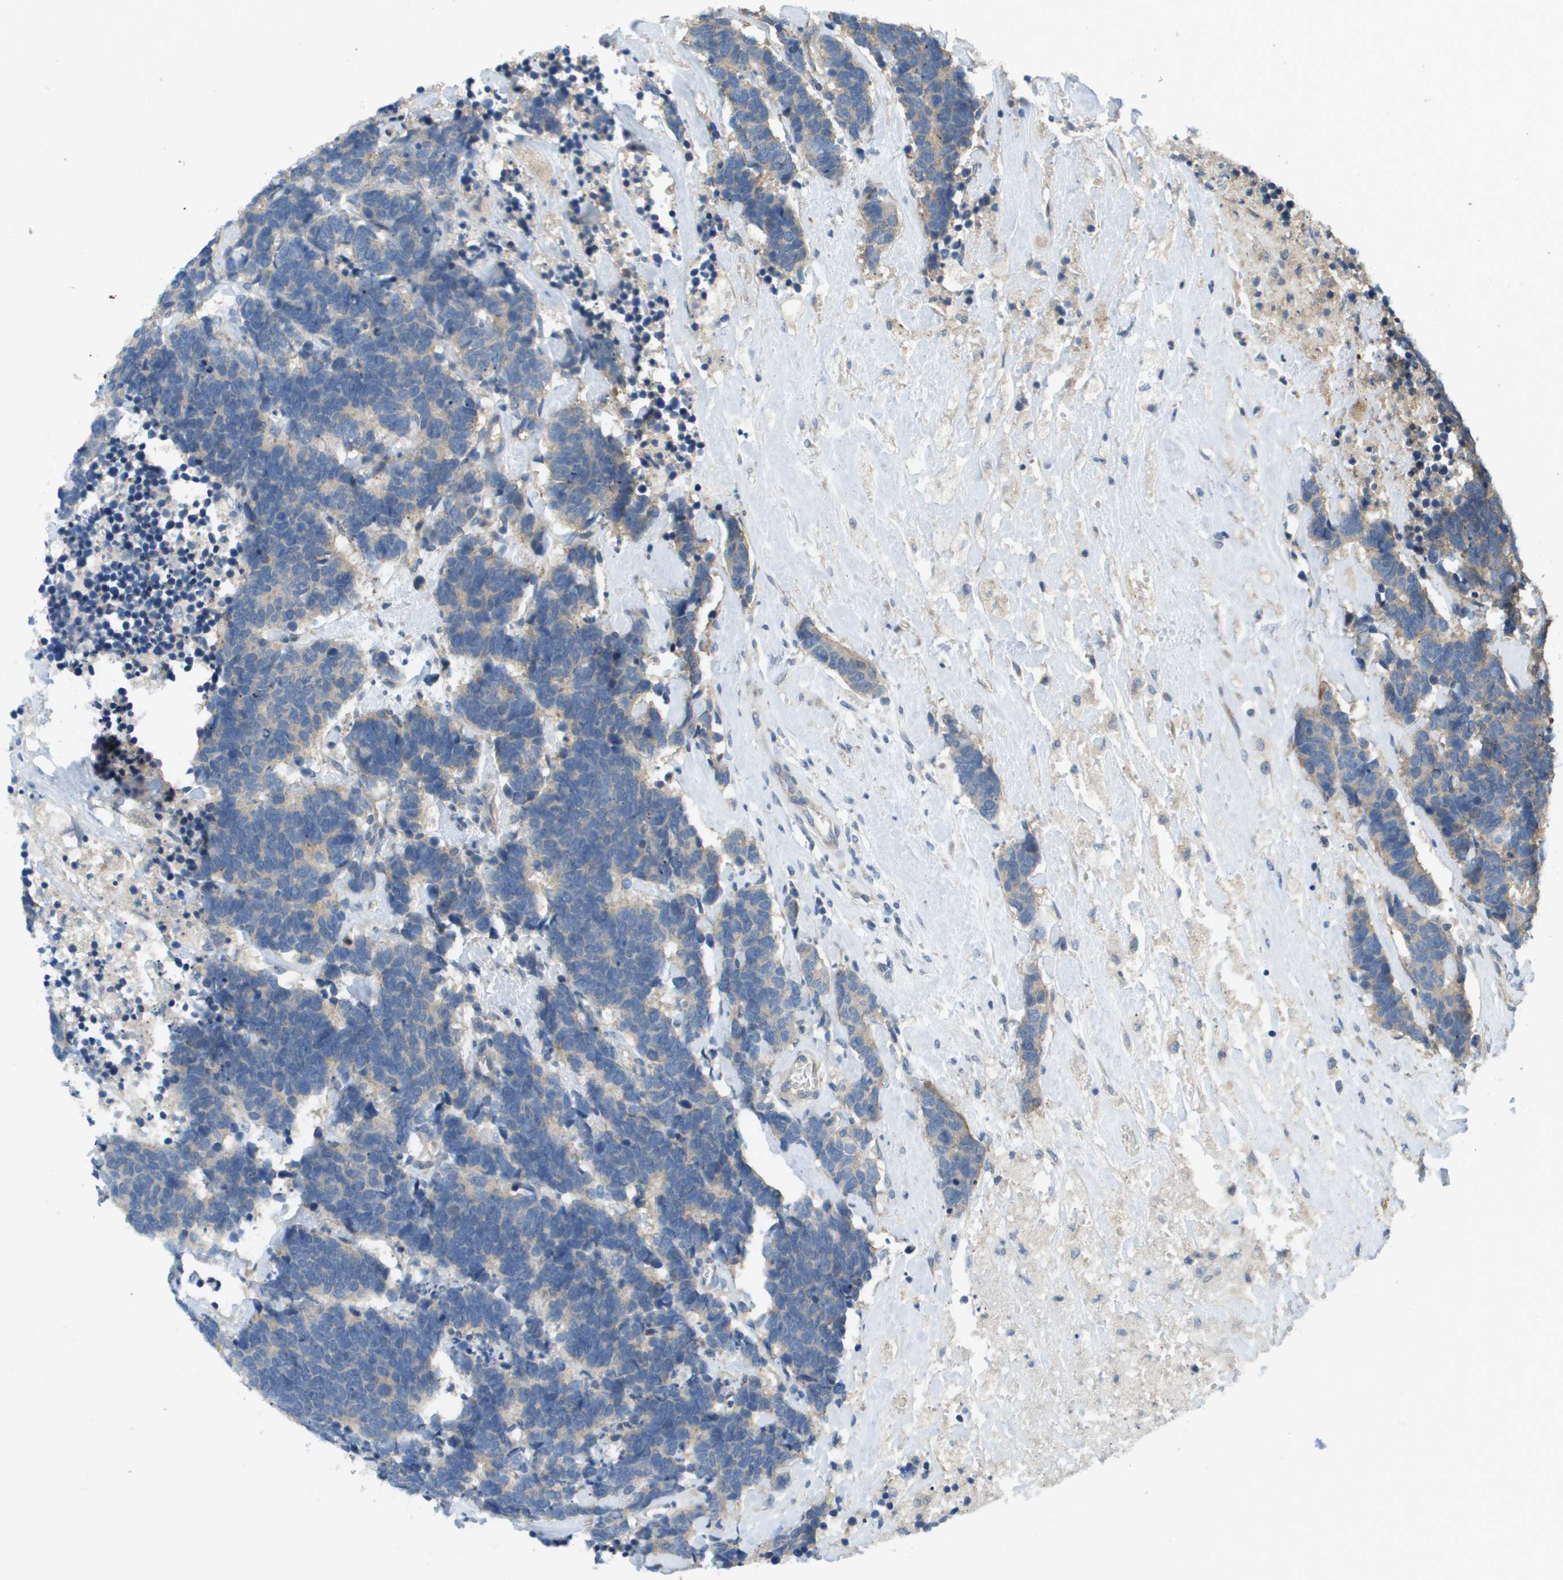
{"staining": {"intensity": "weak", "quantity": "<25%", "location": "cytoplasmic/membranous"}, "tissue": "carcinoid", "cell_type": "Tumor cells", "image_type": "cancer", "snomed": [{"axis": "morphology", "description": "Carcinoma, NOS"}, {"axis": "morphology", "description": "Carcinoid, malignant, NOS"}, {"axis": "topography", "description": "Urinary bladder"}], "caption": "Immunohistochemistry image of neoplastic tissue: carcinoid stained with DAB shows no significant protein staining in tumor cells.", "gene": "KRT23", "patient": {"sex": "male", "age": 57}}